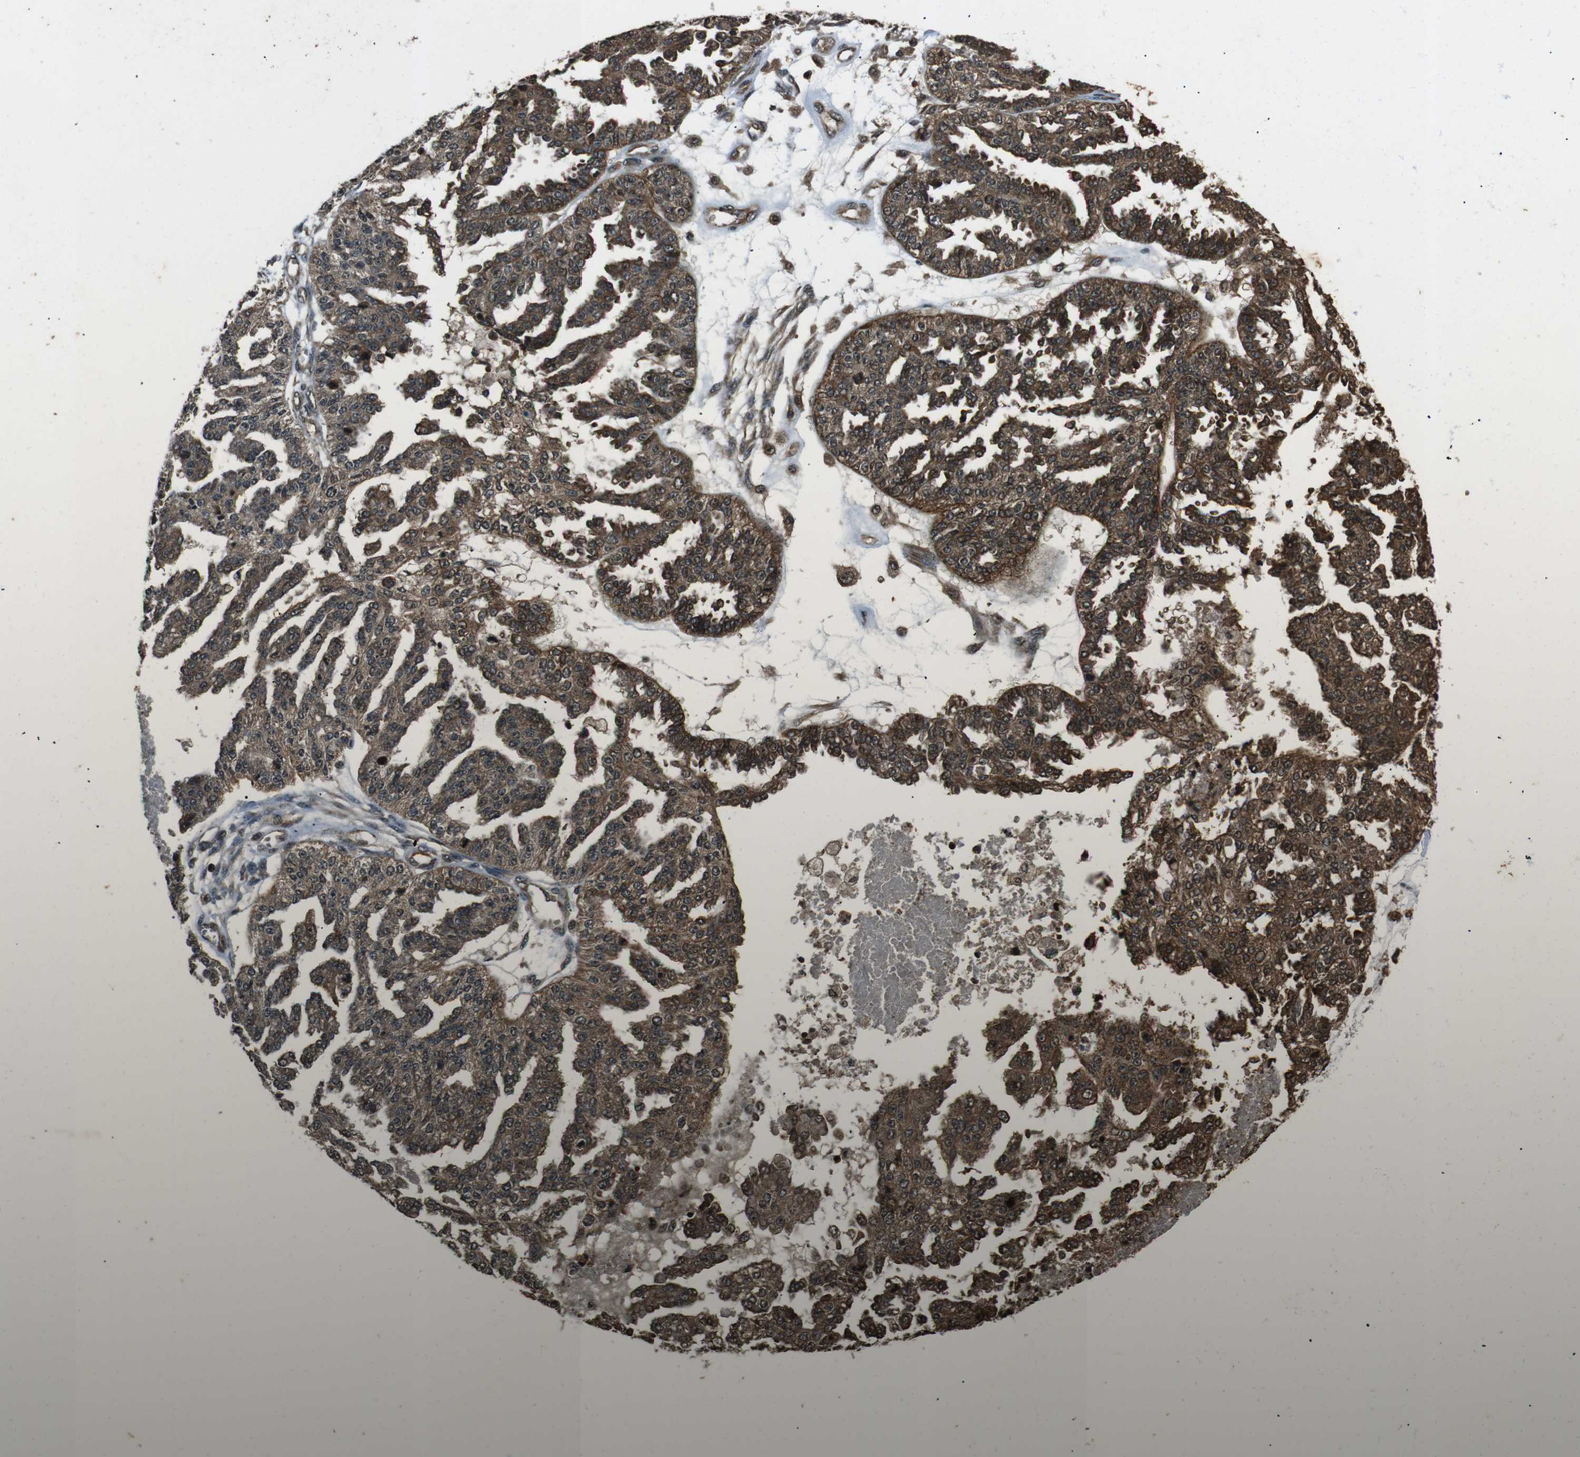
{"staining": {"intensity": "moderate", "quantity": "25%-75%", "location": "cytoplasmic/membranous,nuclear"}, "tissue": "ovarian cancer", "cell_type": "Tumor cells", "image_type": "cancer", "snomed": [{"axis": "morphology", "description": "Cystadenocarcinoma, serous, NOS"}, {"axis": "topography", "description": "Ovary"}], "caption": "Immunohistochemistry (IHC) of ovarian serous cystadenocarcinoma displays medium levels of moderate cytoplasmic/membranous and nuclear expression in approximately 25%-75% of tumor cells. (IHC, brightfield microscopy, high magnification).", "gene": "PLK2", "patient": {"sex": "female", "age": 58}}